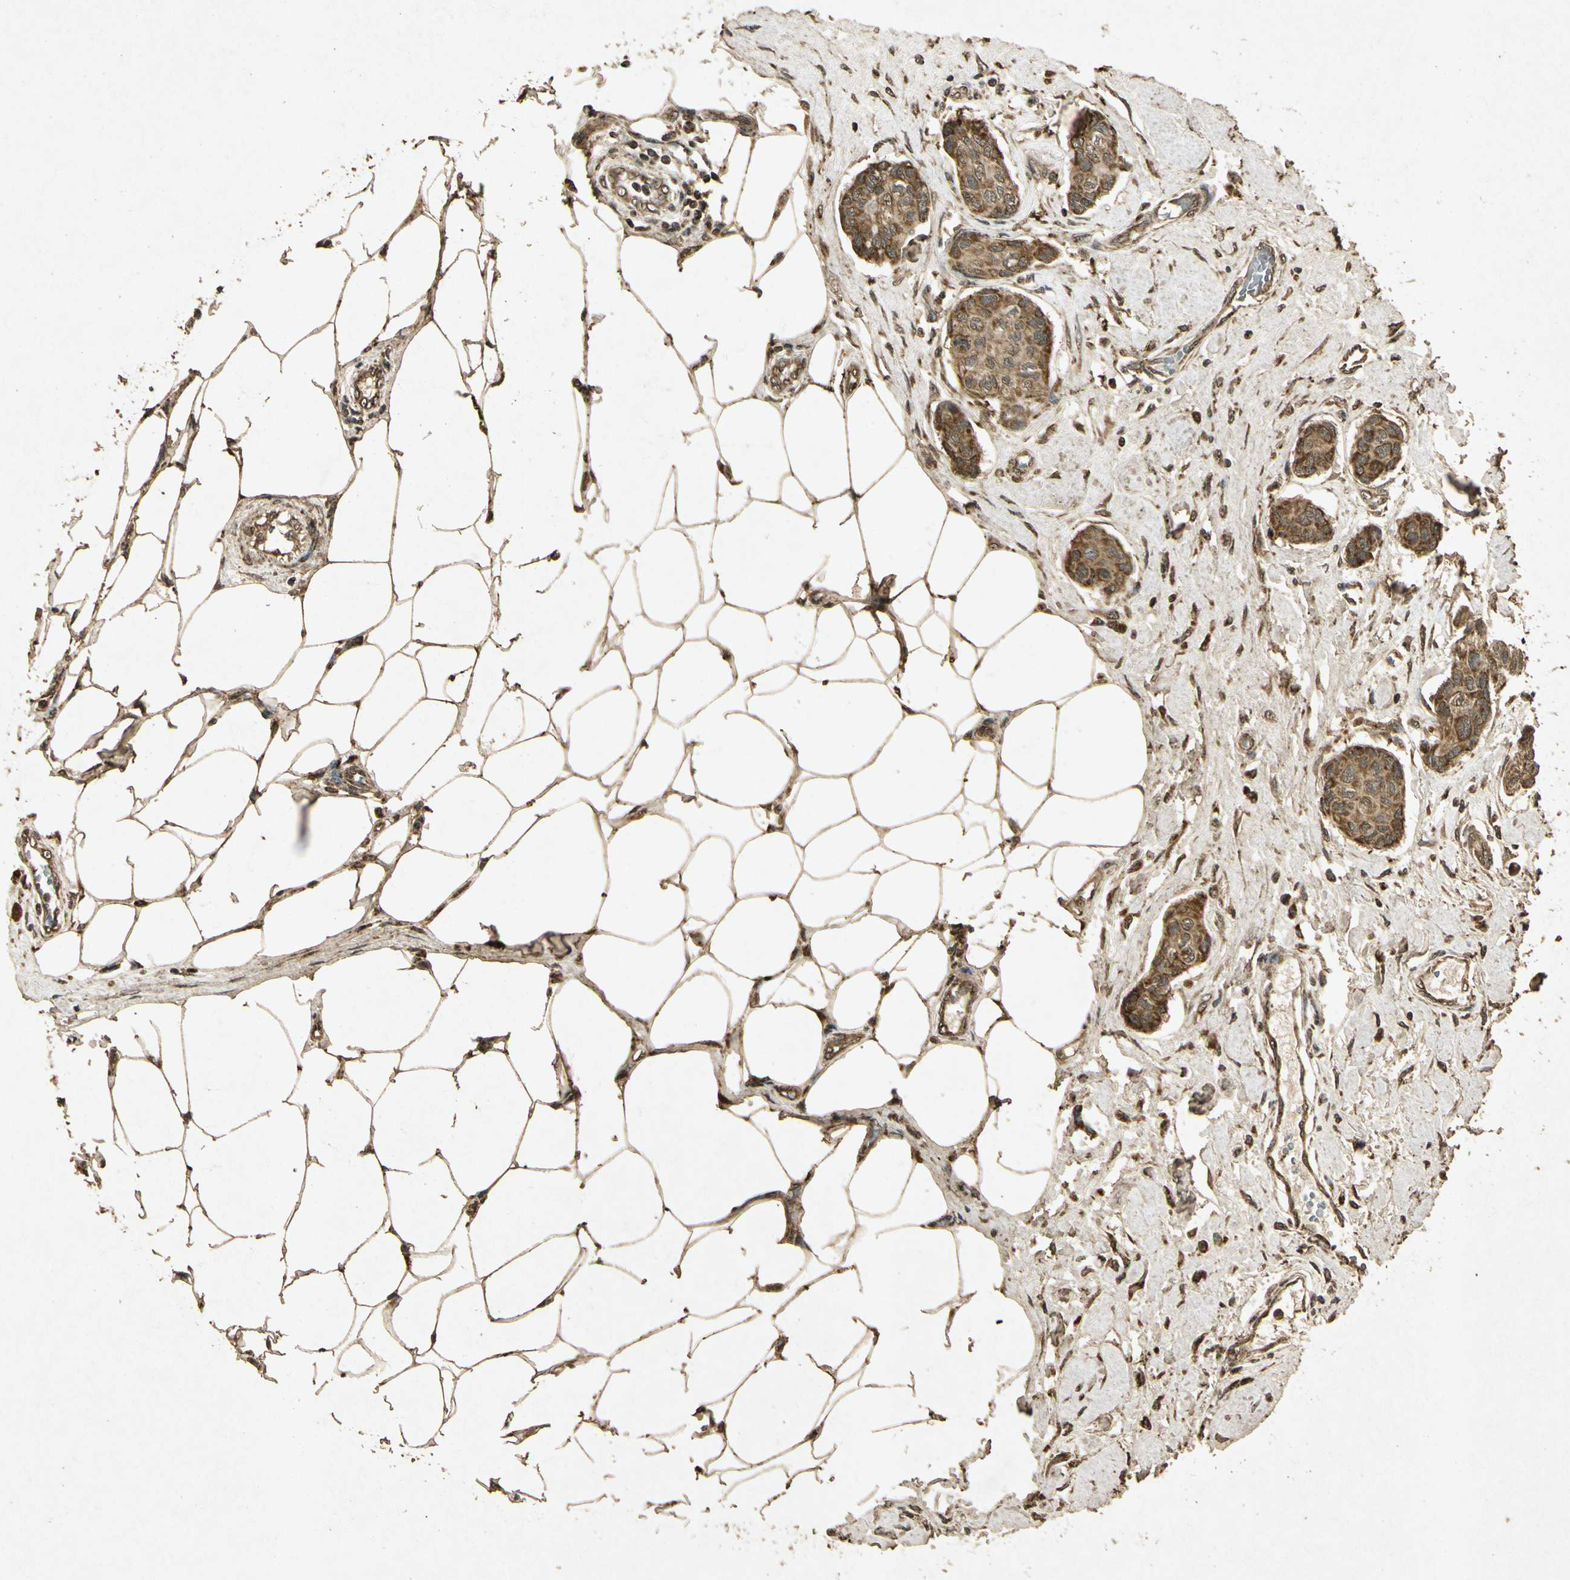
{"staining": {"intensity": "moderate", "quantity": ">75%", "location": "cytoplasmic/membranous"}, "tissue": "breast cancer", "cell_type": "Tumor cells", "image_type": "cancer", "snomed": [{"axis": "morphology", "description": "Duct carcinoma"}, {"axis": "topography", "description": "Breast"}], "caption": "Immunohistochemical staining of breast intraductal carcinoma displays medium levels of moderate cytoplasmic/membranous staining in about >75% of tumor cells. (DAB IHC, brown staining for protein, blue staining for nuclei).", "gene": "PRDX3", "patient": {"sex": "female", "age": 80}}